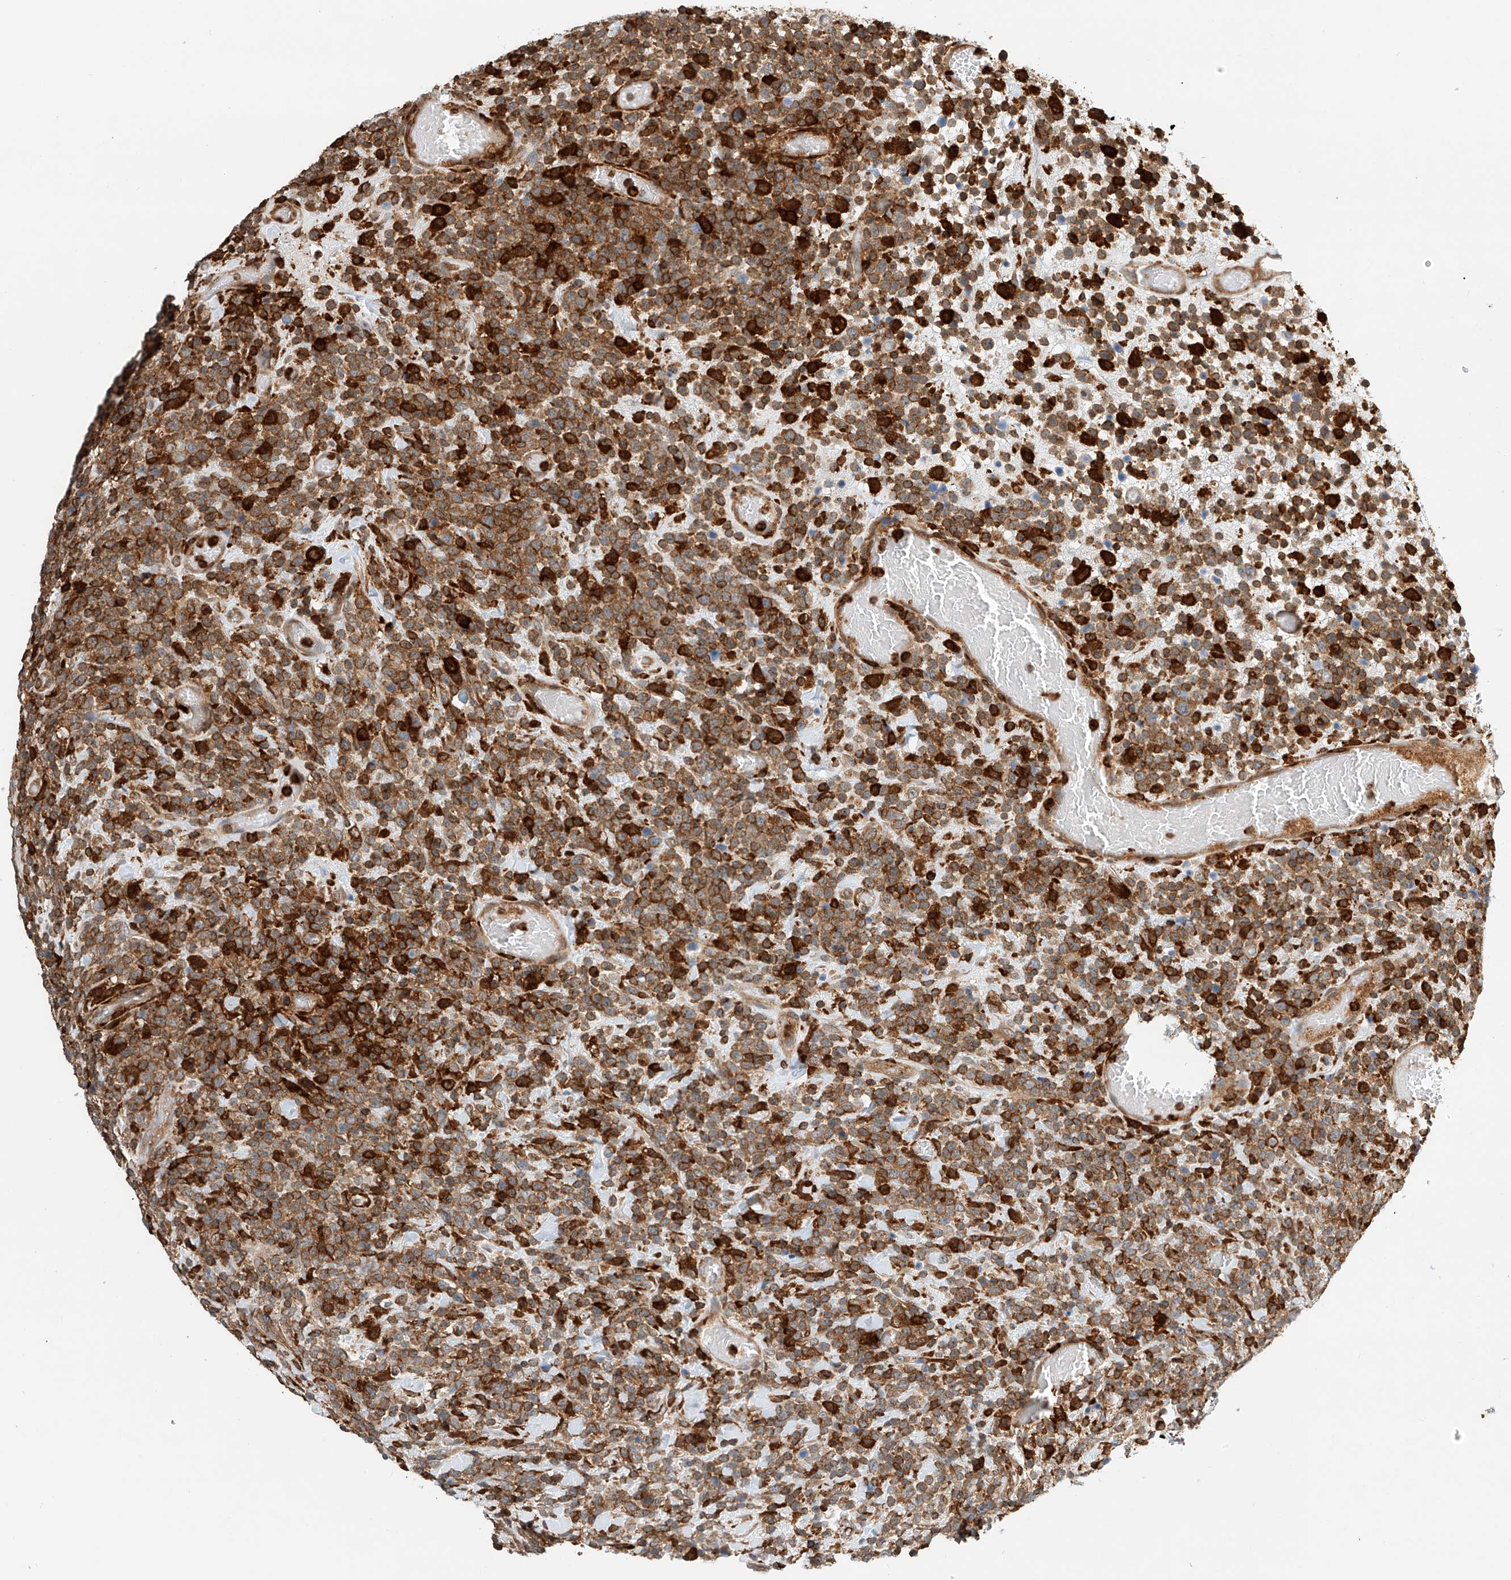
{"staining": {"intensity": "strong", "quantity": ">75%", "location": "cytoplasmic/membranous"}, "tissue": "lymphoma", "cell_type": "Tumor cells", "image_type": "cancer", "snomed": [{"axis": "morphology", "description": "Malignant lymphoma, non-Hodgkin's type, High grade"}, {"axis": "topography", "description": "Colon"}], "caption": "Tumor cells show high levels of strong cytoplasmic/membranous positivity in about >75% of cells in human malignant lymphoma, non-Hodgkin's type (high-grade).", "gene": "MICAL1", "patient": {"sex": "female", "age": 53}}